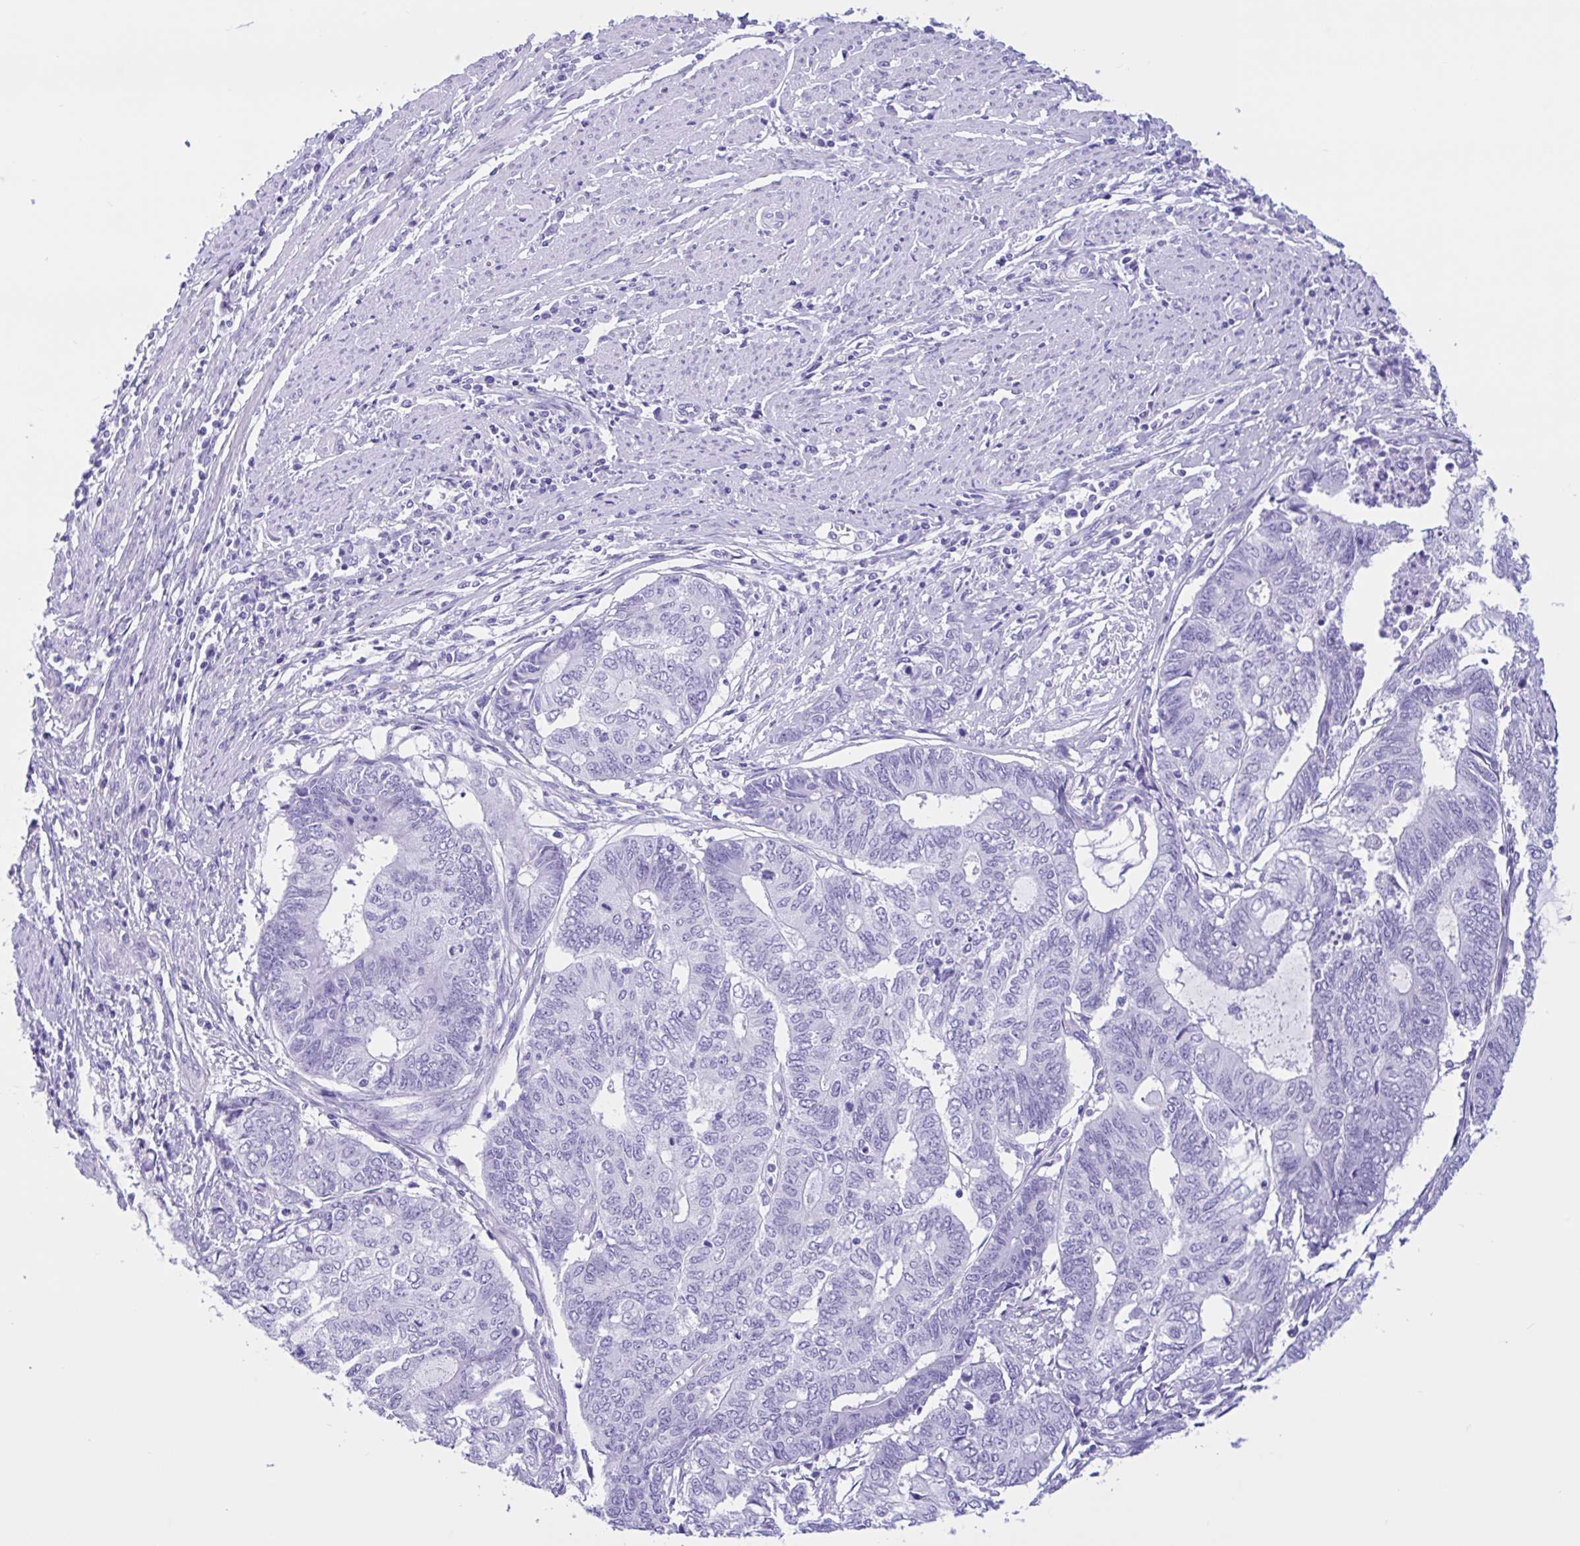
{"staining": {"intensity": "negative", "quantity": "none", "location": "none"}, "tissue": "endometrial cancer", "cell_type": "Tumor cells", "image_type": "cancer", "snomed": [{"axis": "morphology", "description": "Adenocarcinoma, NOS"}, {"axis": "topography", "description": "Uterus"}, {"axis": "topography", "description": "Endometrium"}], "caption": "Immunohistochemistry (IHC) of human adenocarcinoma (endometrial) displays no positivity in tumor cells. (IHC, brightfield microscopy, high magnification).", "gene": "IAPP", "patient": {"sex": "female", "age": 70}}